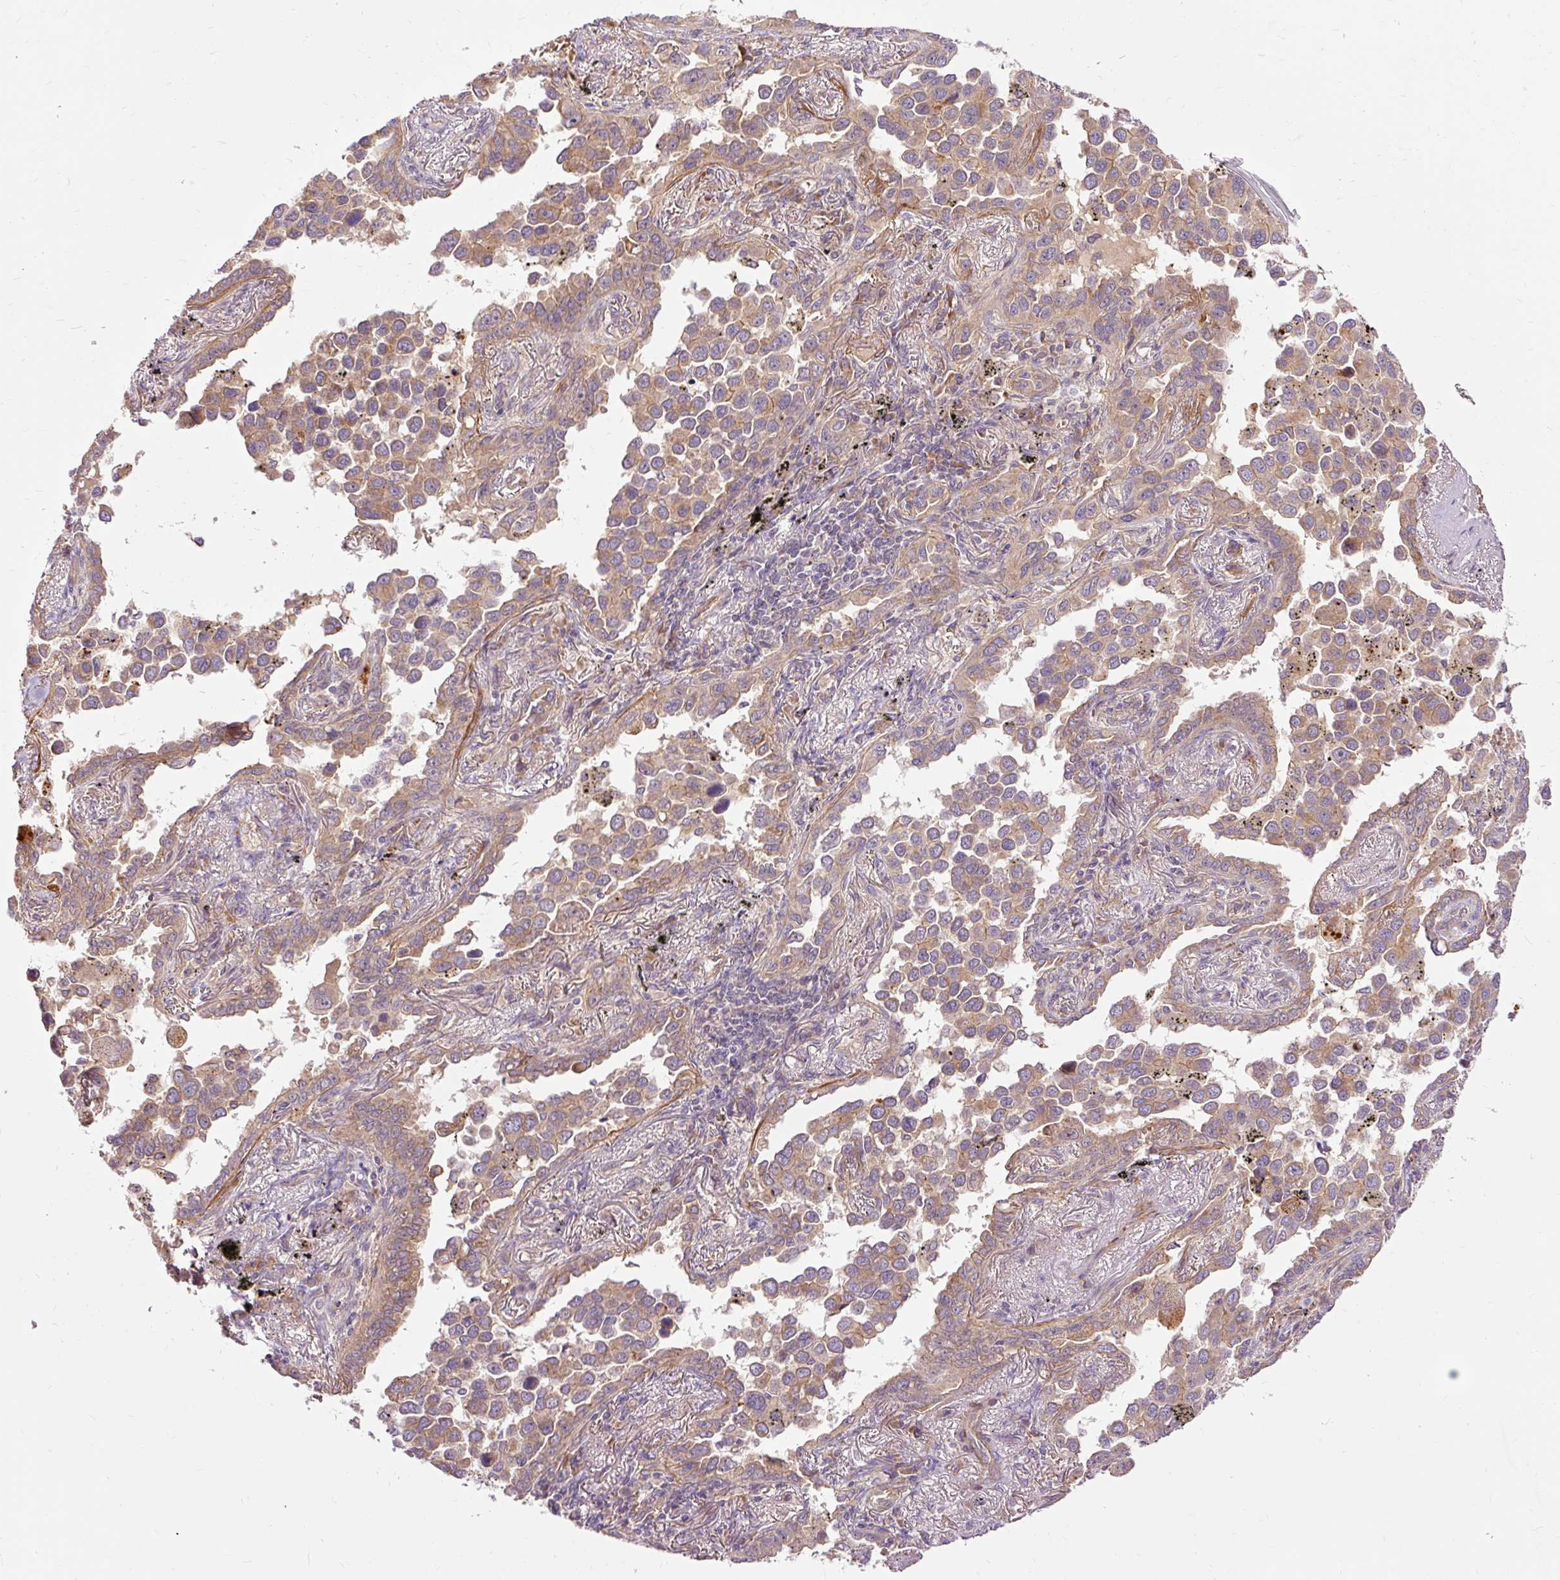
{"staining": {"intensity": "weak", "quantity": ">75%", "location": "cytoplasmic/membranous"}, "tissue": "lung cancer", "cell_type": "Tumor cells", "image_type": "cancer", "snomed": [{"axis": "morphology", "description": "Adenocarcinoma, NOS"}, {"axis": "topography", "description": "Lung"}], "caption": "Adenocarcinoma (lung) stained with immunohistochemistry (IHC) reveals weak cytoplasmic/membranous staining in about >75% of tumor cells. The protein is shown in brown color, while the nuclei are stained blue.", "gene": "RIPOR3", "patient": {"sex": "male", "age": 67}}